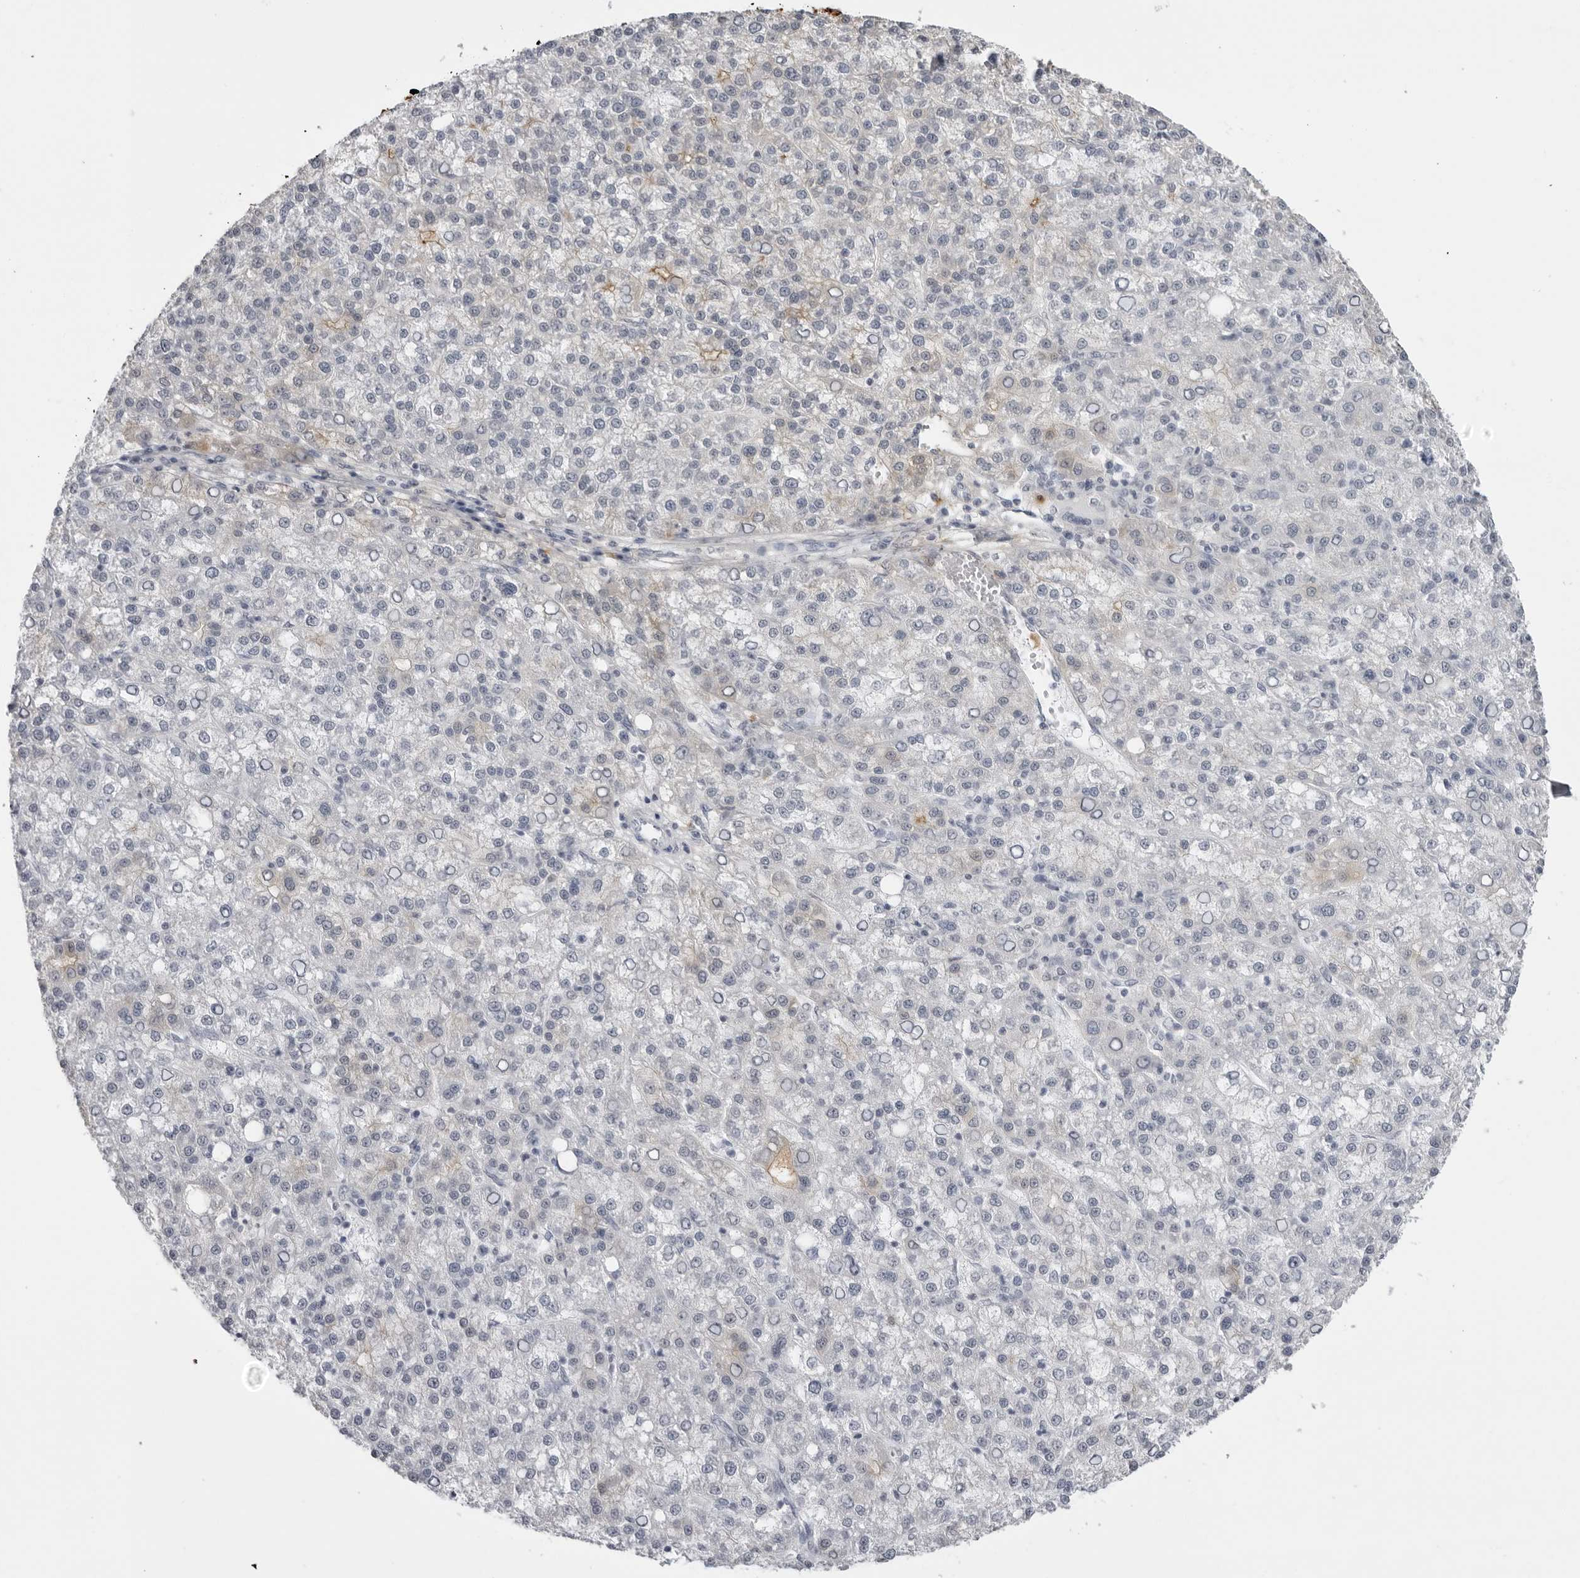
{"staining": {"intensity": "negative", "quantity": "none", "location": "none"}, "tissue": "liver cancer", "cell_type": "Tumor cells", "image_type": "cancer", "snomed": [{"axis": "morphology", "description": "Carcinoma, Hepatocellular, NOS"}, {"axis": "topography", "description": "Liver"}], "caption": "Immunohistochemical staining of hepatocellular carcinoma (liver) reveals no significant staining in tumor cells.", "gene": "SERPINF2", "patient": {"sex": "female", "age": 58}}